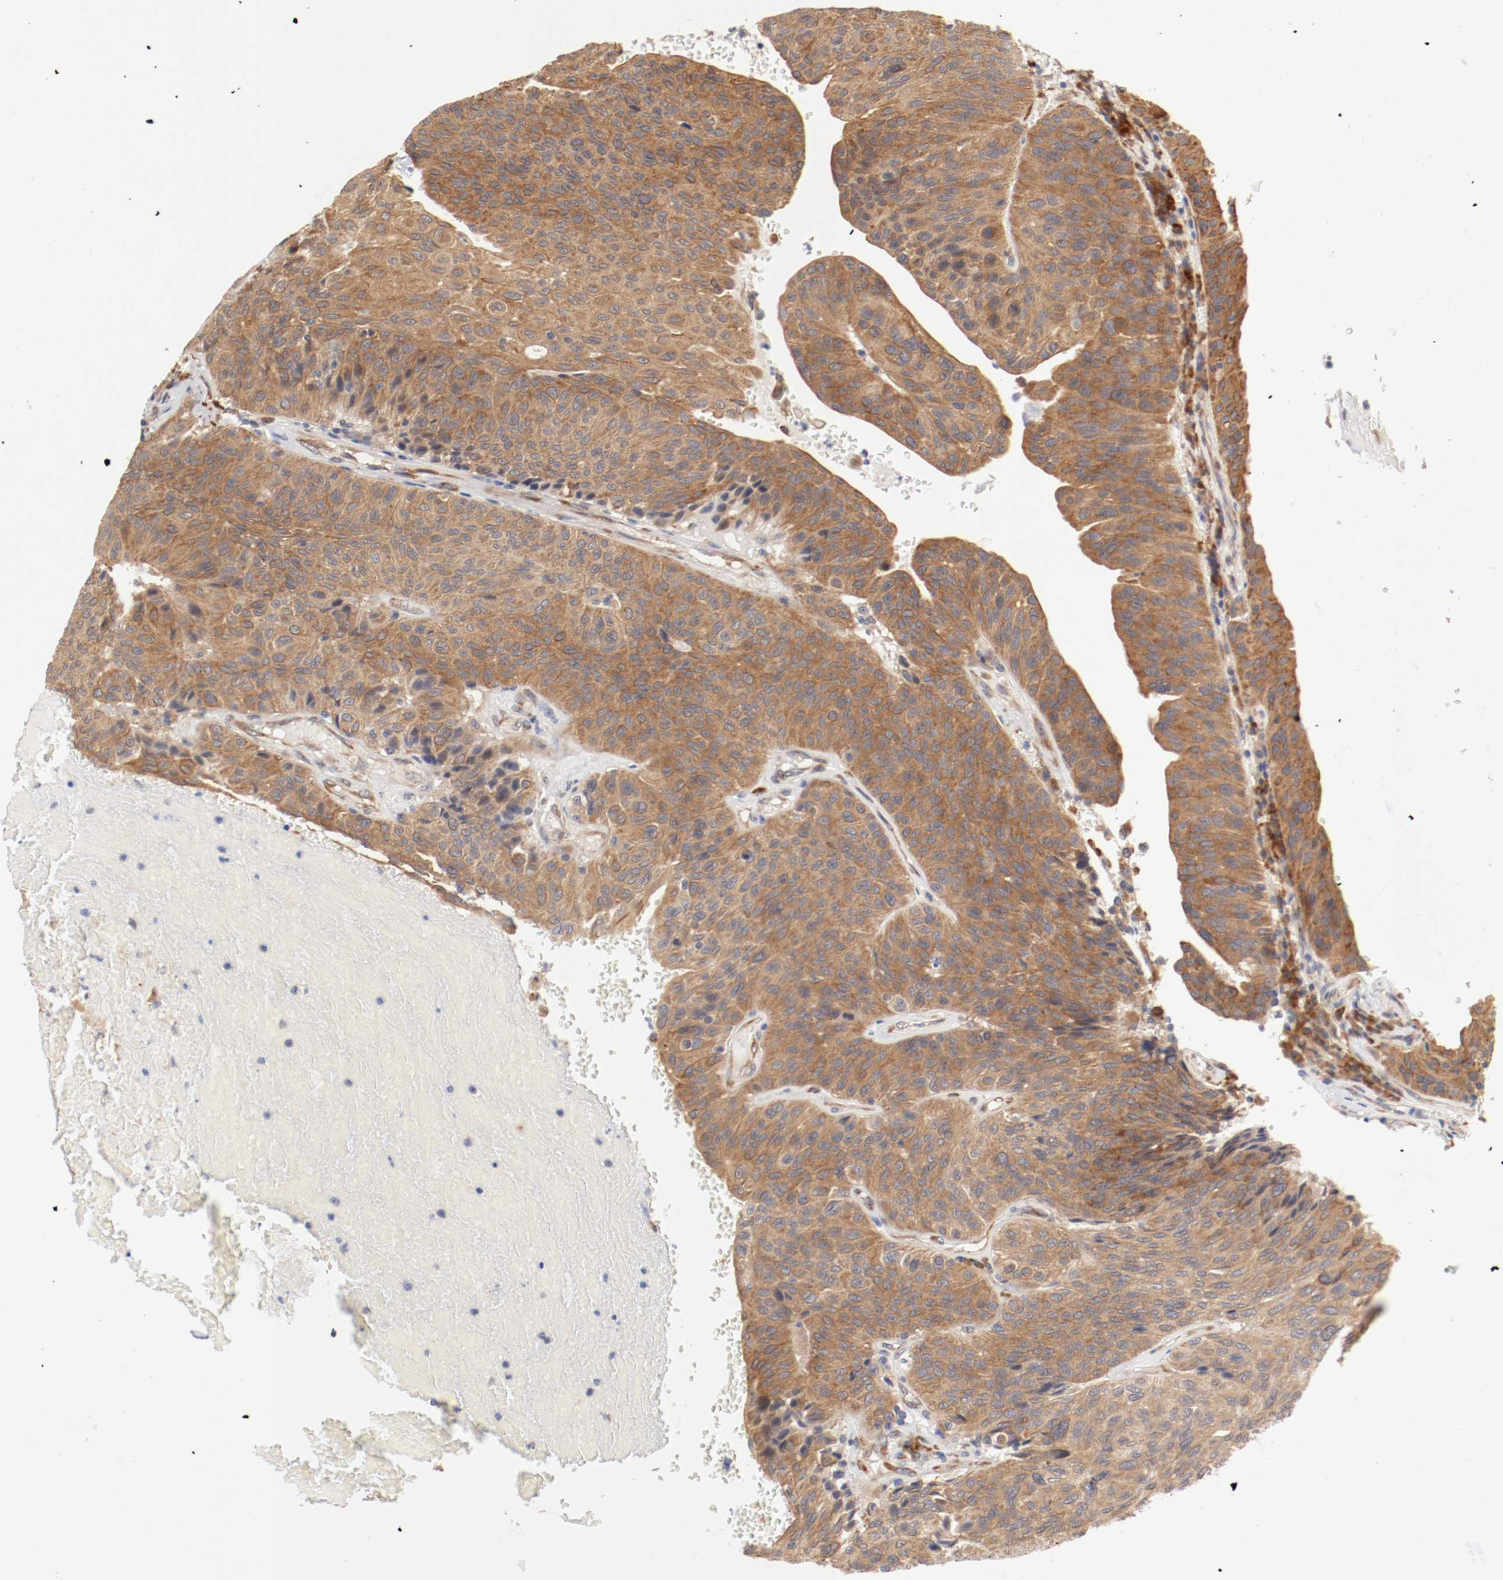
{"staining": {"intensity": "moderate", "quantity": ">75%", "location": "cytoplasmic/membranous"}, "tissue": "urothelial cancer", "cell_type": "Tumor cells", "image_type": "cancer", "snomed": [{"axis": "morphology", "description": "Urothelial carcinoma, High grade"}, {"axis": "topography", "description": "Urinary bladder"}], "caption": "Protein staining displays moderate cytoplasmic/membranous positivity in approximately >75% of tumor cells in high-grade urothelial carcinoma.", "gene": "FKBP3", "patient": {"sex": "male", "age": 66}}